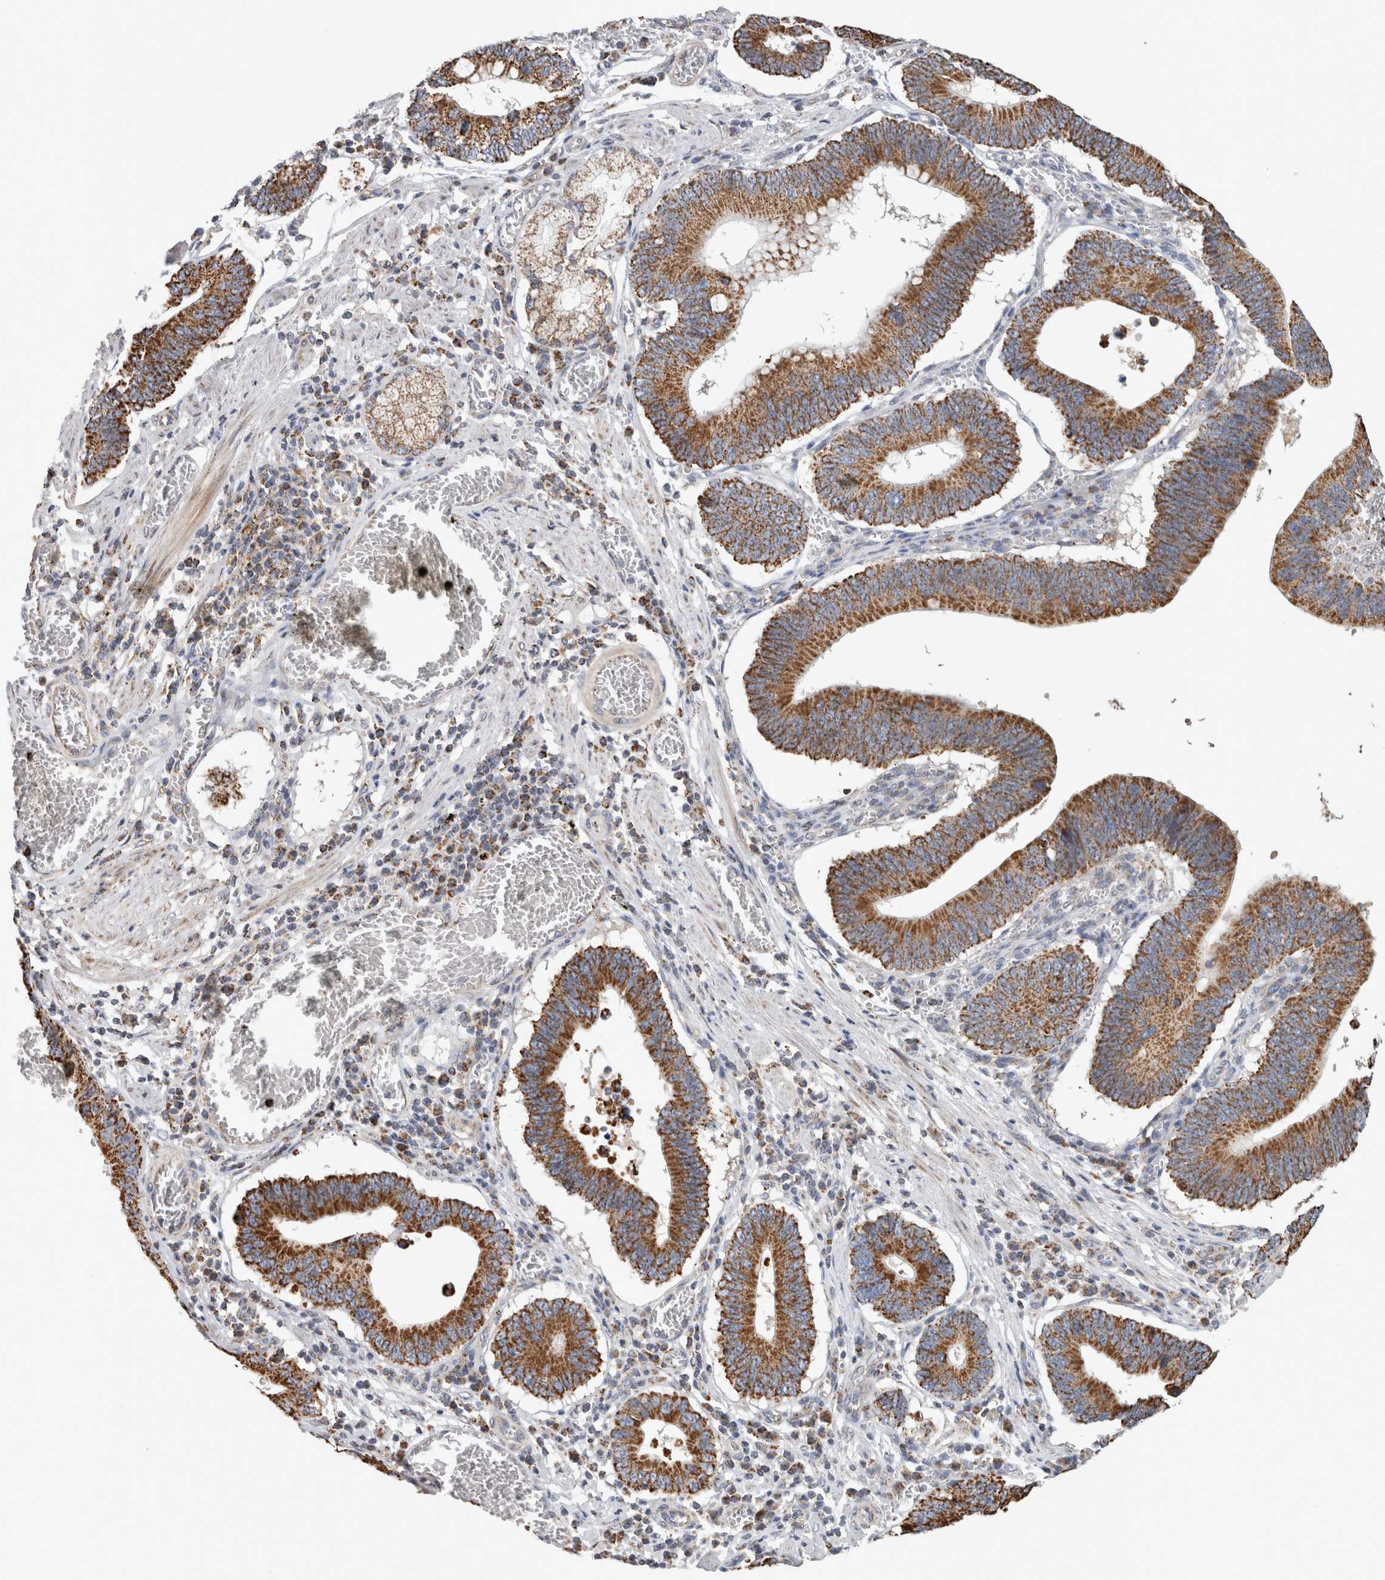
{"staining": {"intensity": "strong", "quantity": ">75%", "location": "cytoplasmic/membranous"}, "tissue": "stomach cancer", "cell_type": "Tumor cells", "image_type": "cancer", "snomed": [{"axis": "morphology", "description": "Adenocarcinoma, NOS"}, {"axis": "topography", "description": "Stomach"}, {"axis": "topography", "description": "Gastric cardia"}], "caption": "Adenocarcinoma (stomach) stained with a brown dye shows strong cytoplasmic/membranous positive positivity in approximately >75% of tumor cells.", "gene": "ST8SIA1", "patient": {"sex": "male", "age": 59}}